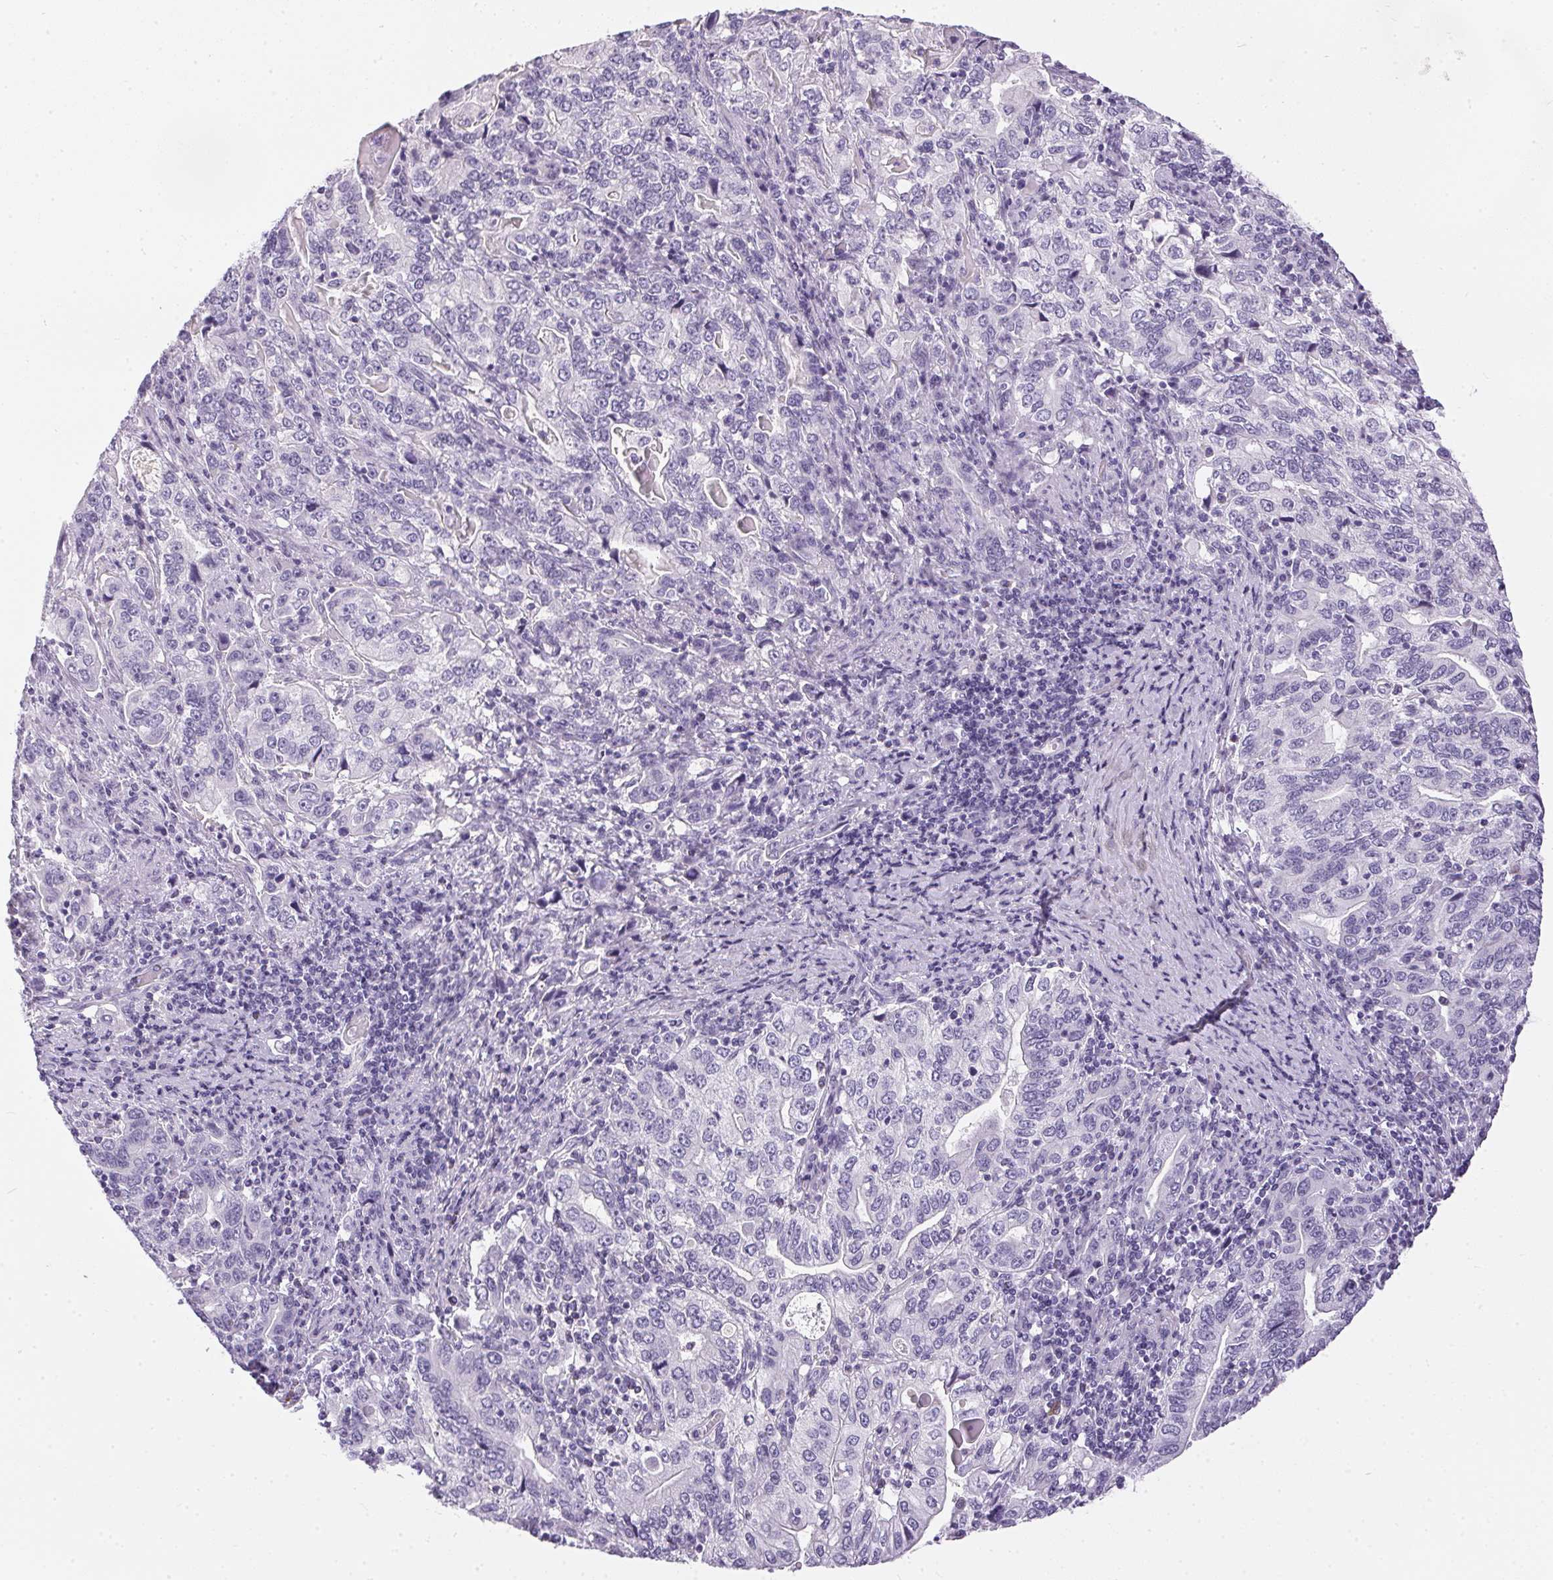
{"staining": {"intensity": "negative", "quantity": "none", "location": "none"}, "tissue": "stomach cancer", "cell_type": "Tumor cells", "image_type": "cancer", "snomed": [{"axis": "morphology", "description": "Adenocarcinoma, NOS"}, {"axis": "topography", "description": "Stomach, lower"}], "caption": "Stomach cancer stained for a protein using immunohistochemistry exhibits no positivity tumor cells.", "gene": "GBP6", "patient": {"sex": "female", "age": 72}}